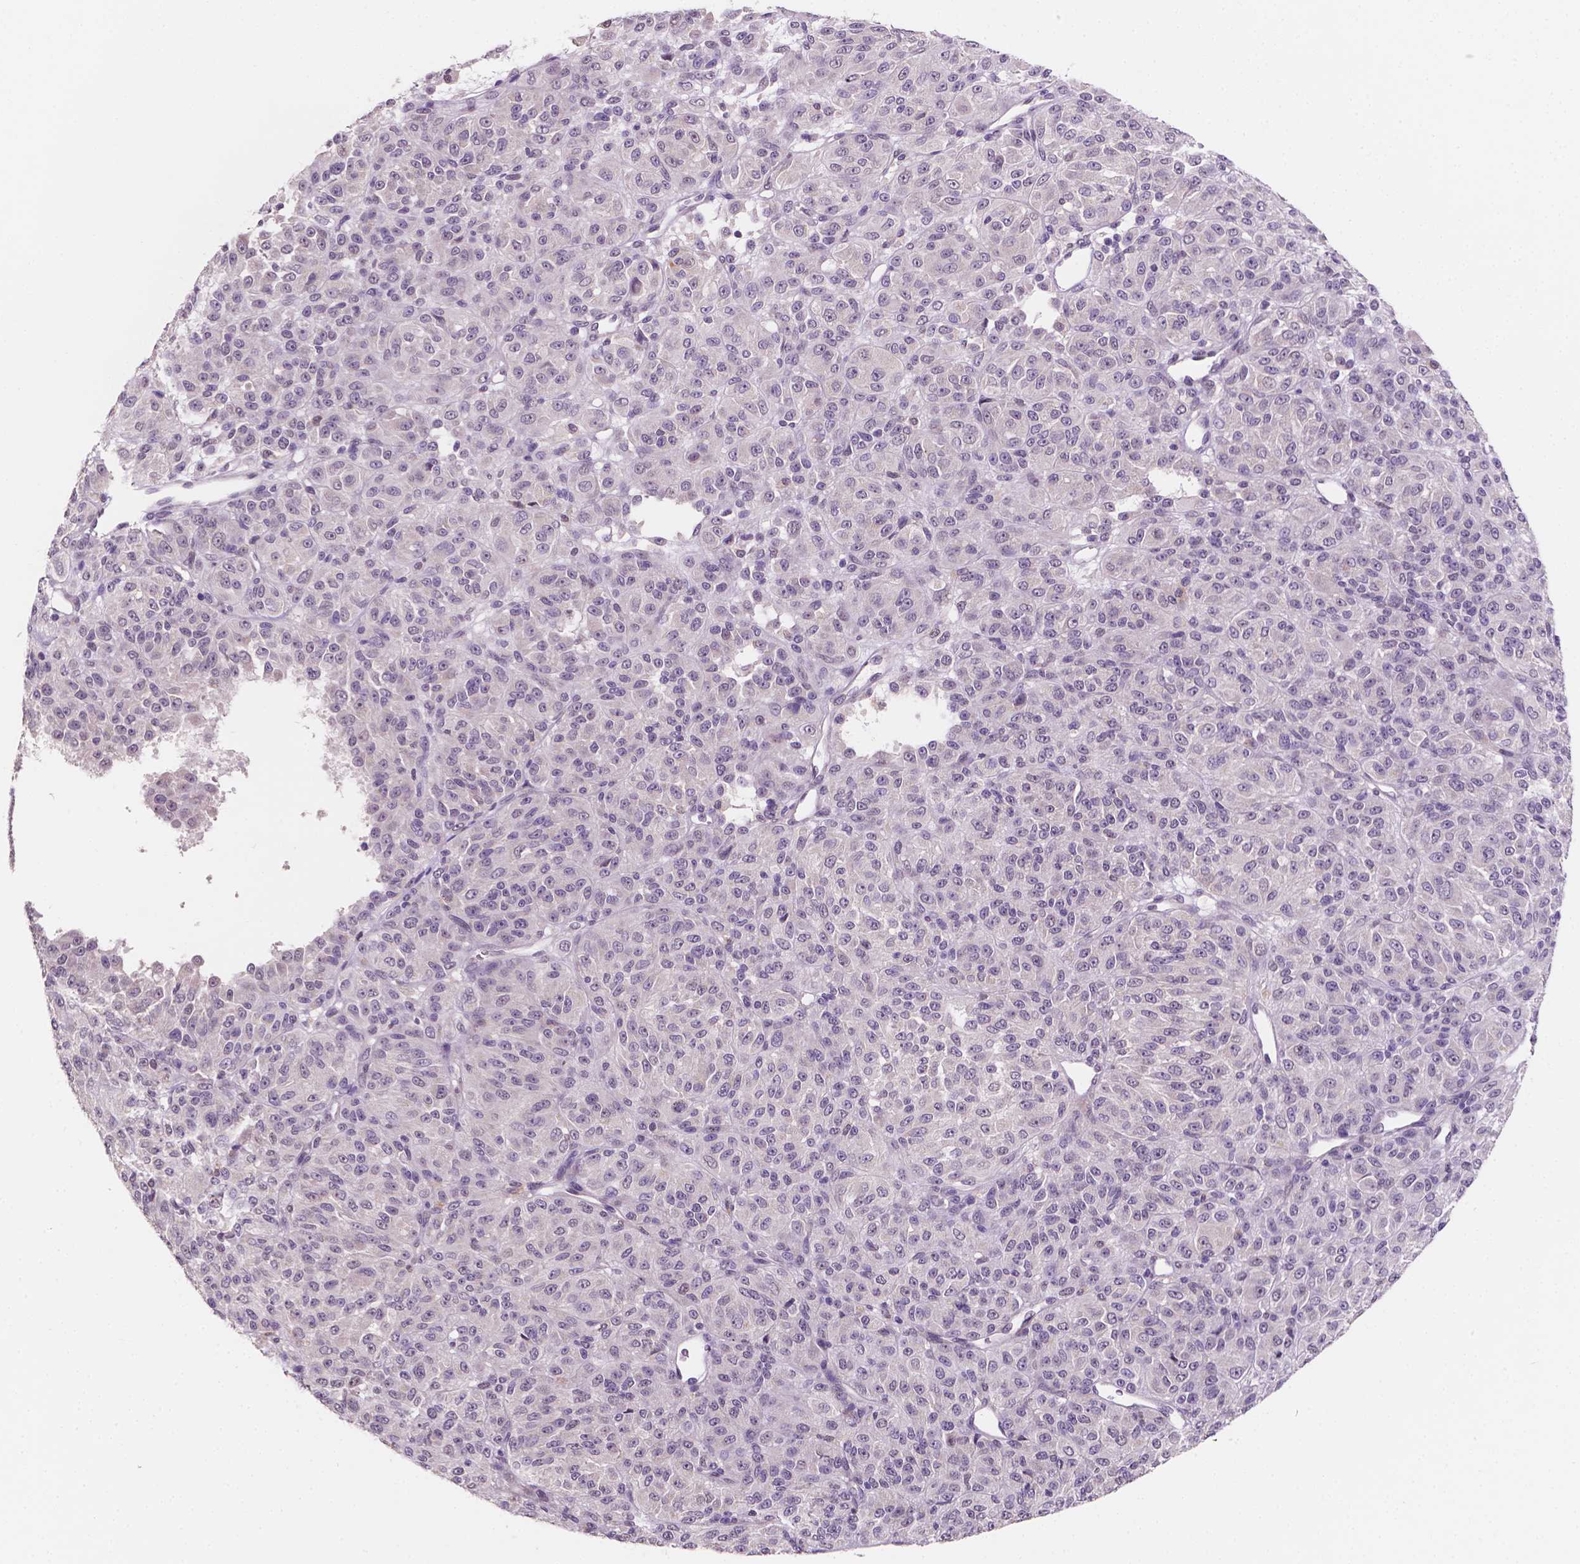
{"staining": {"intensity": "negative", "quantity": "none", "location": "none"}, "tissue": "melanoma", "cell_type": "Tumor cells", "image_type": "cancer", "snomed": [{"axis": "morphology", "description": "Malignant melanoma, Metastatic site"}, {"axis": "topography", "description": "Brain"}], "caption": "Tumor cells show no significant staining in malignant melanoma (metastatic site).", "gene": "SHLD3", "patient": {"sex": "female", "age": 56}}